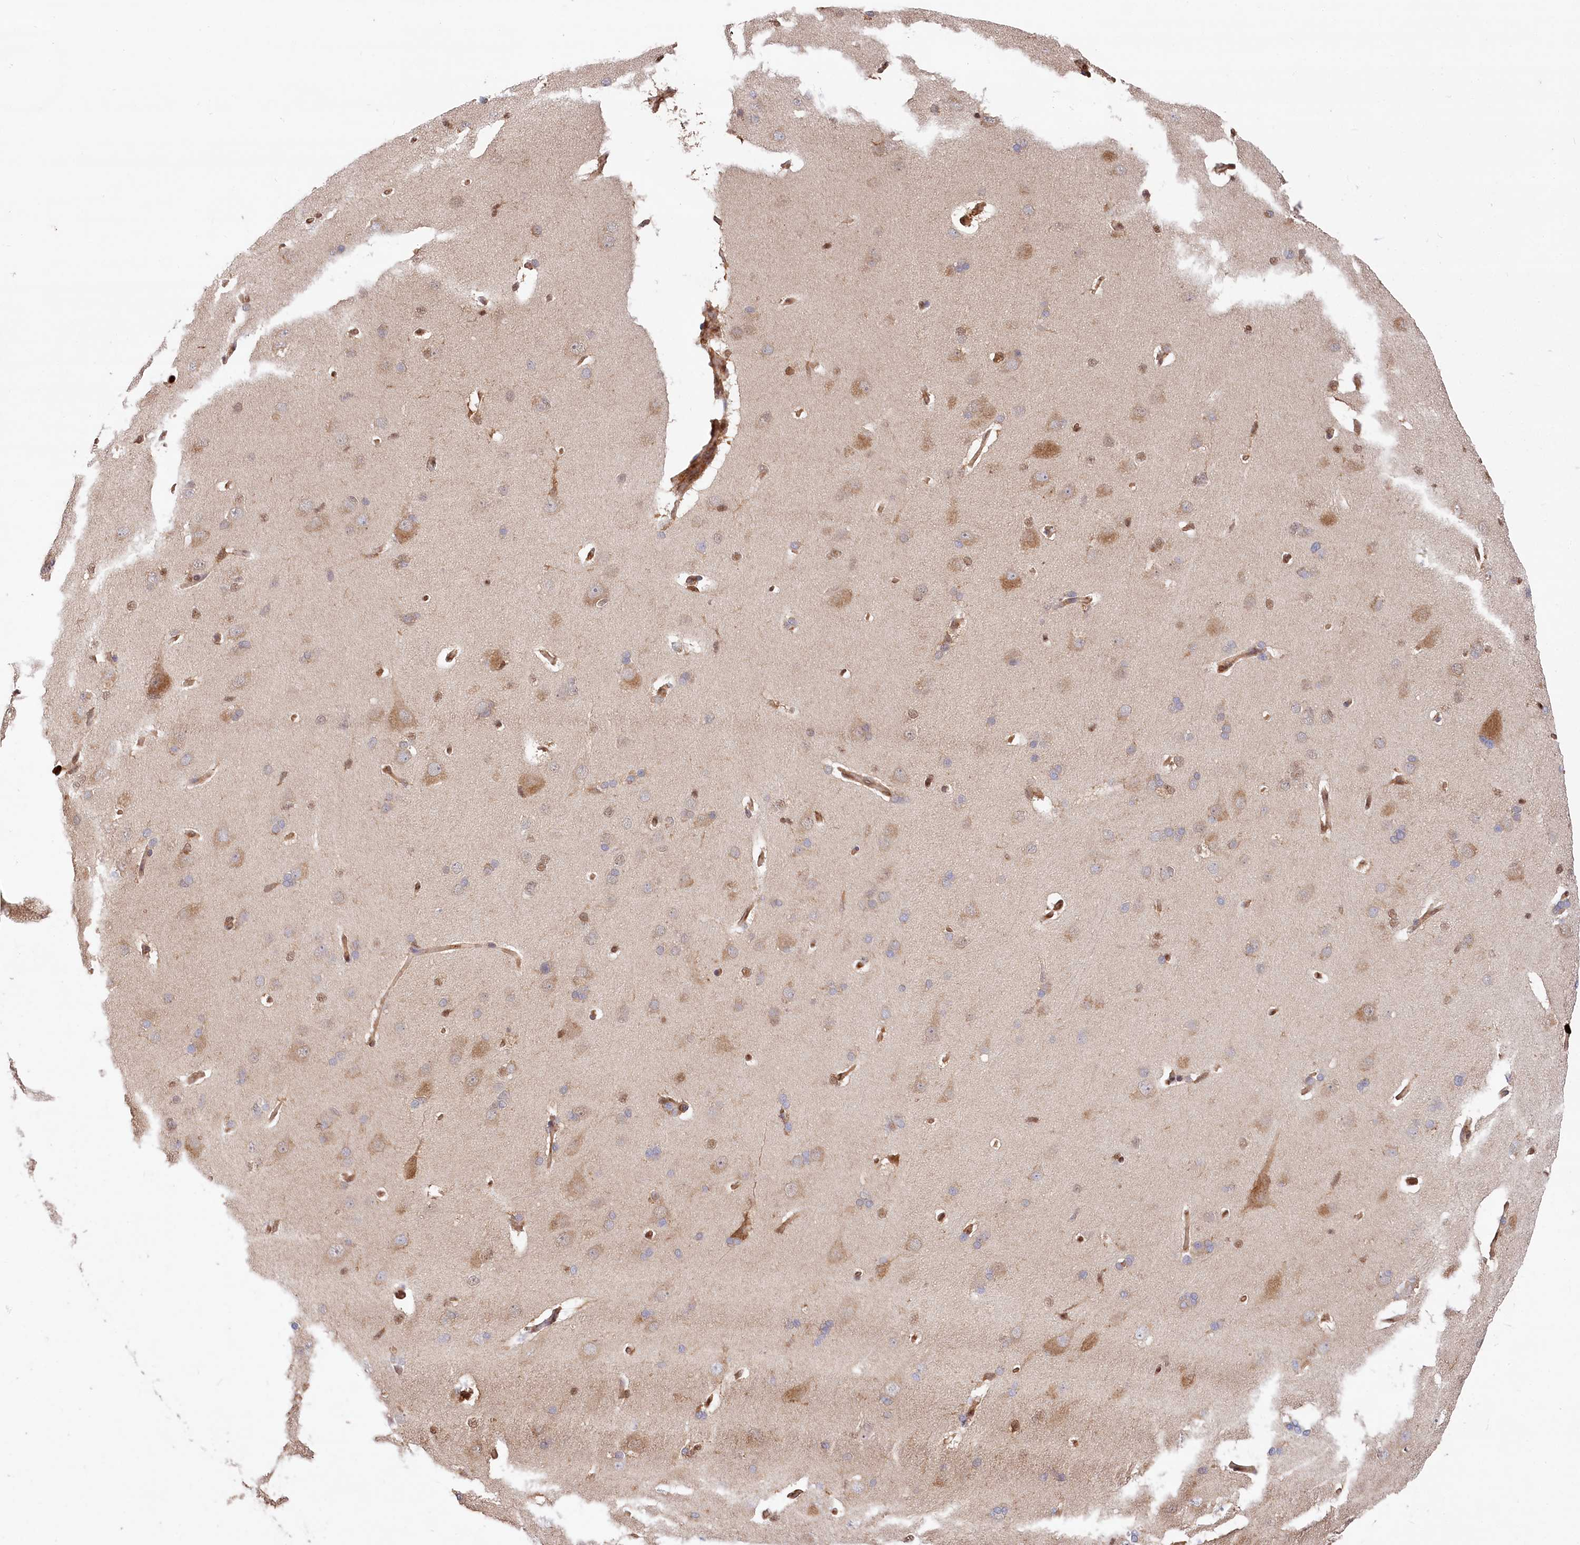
{"staining": {"intensity": "moderate", "quantity": ">75%", "location": "cytoplasmic/membranous,nuclear"}, "tissue": "cerebral cortex", "cell_type": "Endothelial cells", "image_type": "normal", "snomed": [{"axis": "morphology", "description": "Normal tissue, NOS"}, {"axis": "topography", "description": "Cerebral cortex"}], "caption": "Endothelial cells reveal medium levels of moderate cytoplasmic/membranous,nuclear positivity in about >75% of cells in unremarkable cerebral cortex.", "gene": "LSG1", "patient": {"sex": "male", "age": 62}}